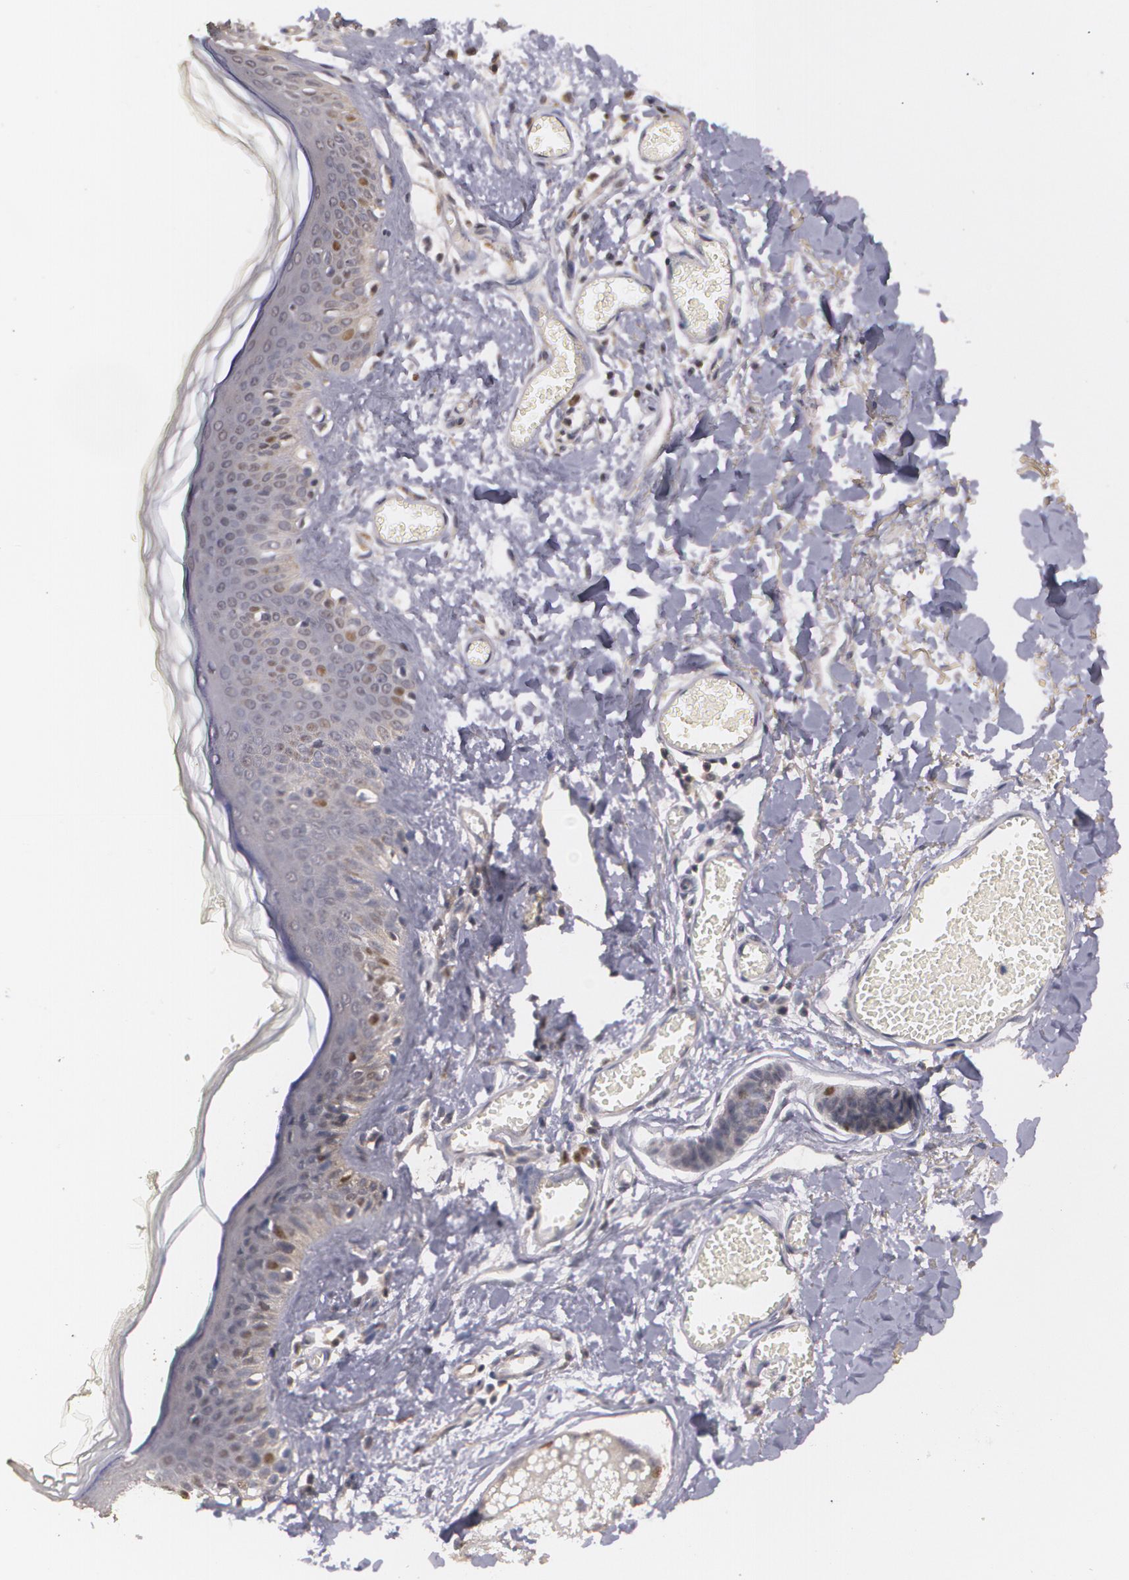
{"staining": {"intensity": "negative", "quantity": "none", "location": "none"}, "tissue": "skin", "cell_type": "Fibroblasts", "image_type": "normal", "snomed": [{"axis": "morphology", "description": "Normal tissue, NOS"}, {"axis": "morphology", "description": "Sarcoma, NOS"}, {"axis": "topography", "description": "Skin"}, {"axis": "topography", "description": "Soft tissue"}], "caption": "This is a image of immunohistochemistry (IHC) staining of unremarkable skin, which shows no positivity in fibroblasts. (DAB (3,3'-diaminobenzidine) IHC visualized using brightfield microscopy, high magnification).", "gene": "BRCA1", "patient": {"sex": "female", "age": 51}}